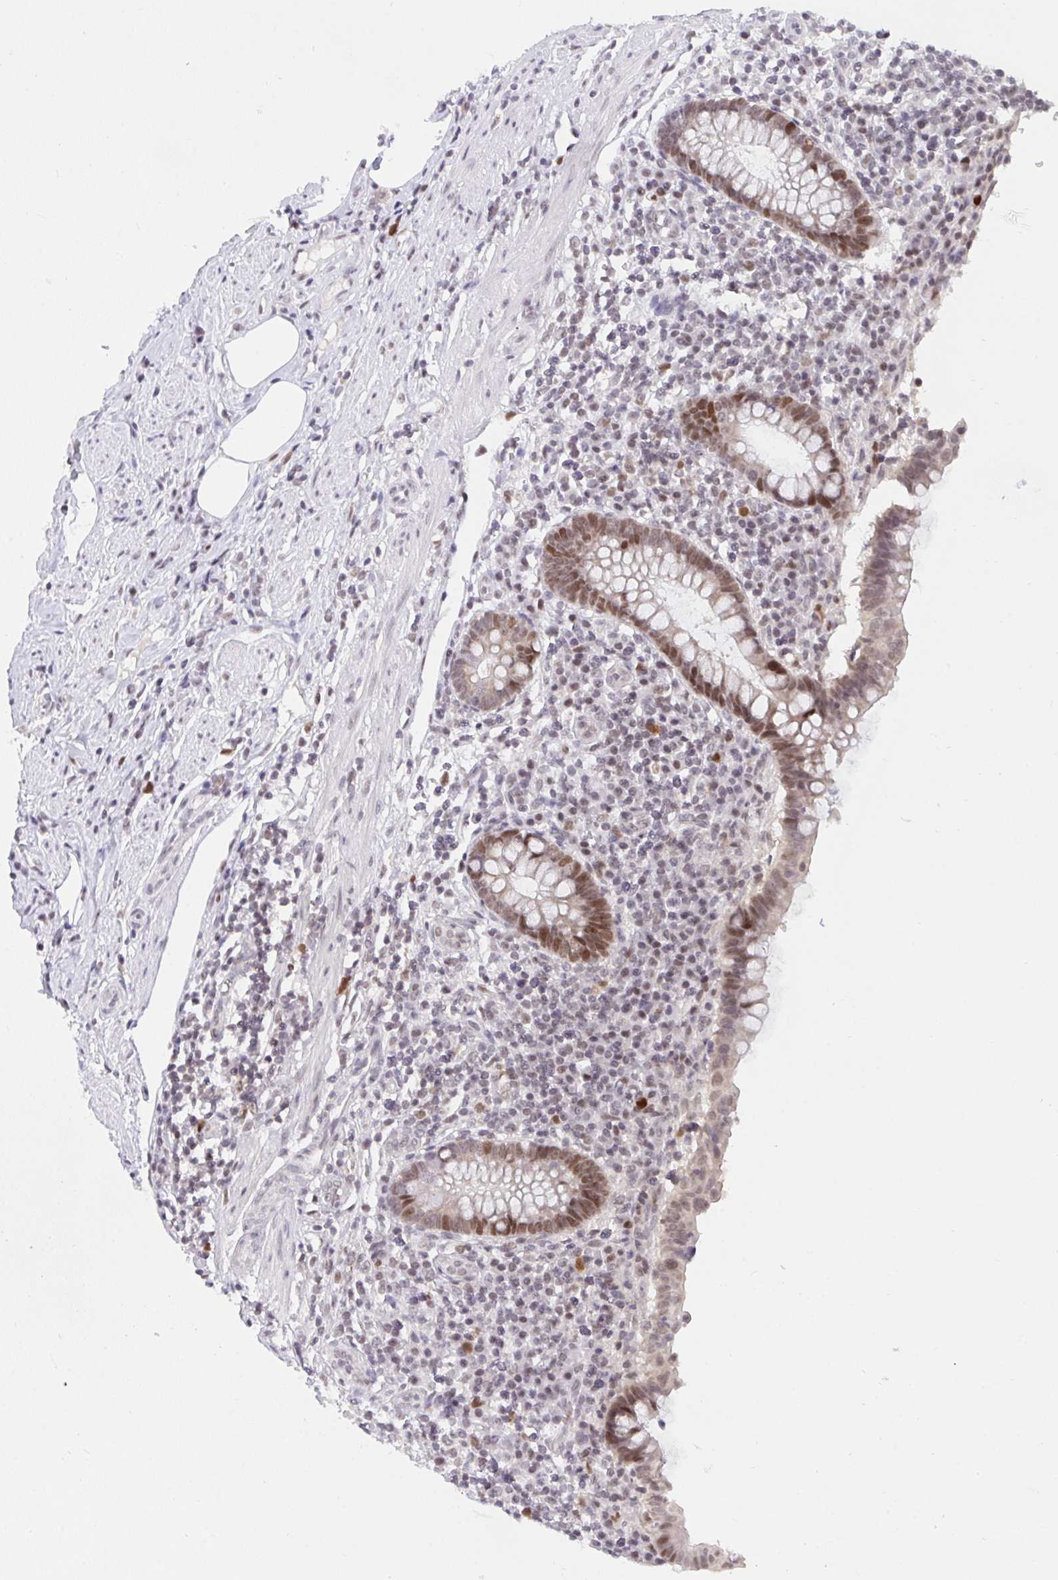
{"staining": {"intensity": "moderate", "quantity": "25%-75%", "location": "nuclear"}, "tissue": "appendix", "cell_type": "Glandular cells", "image_type": "normal", "snomed": [{"axis": "morphology", "description": "Normal tissue, NOS"}, {"axis": "topography", "description": "Appendix"}], "caption": "A medium amount of moderate nuclear staining is seen in about 25%-75% of glandular cells in unremarkable appendix.", "gene": "RFC4", "patient": {"sex": "female", "age": 56}}